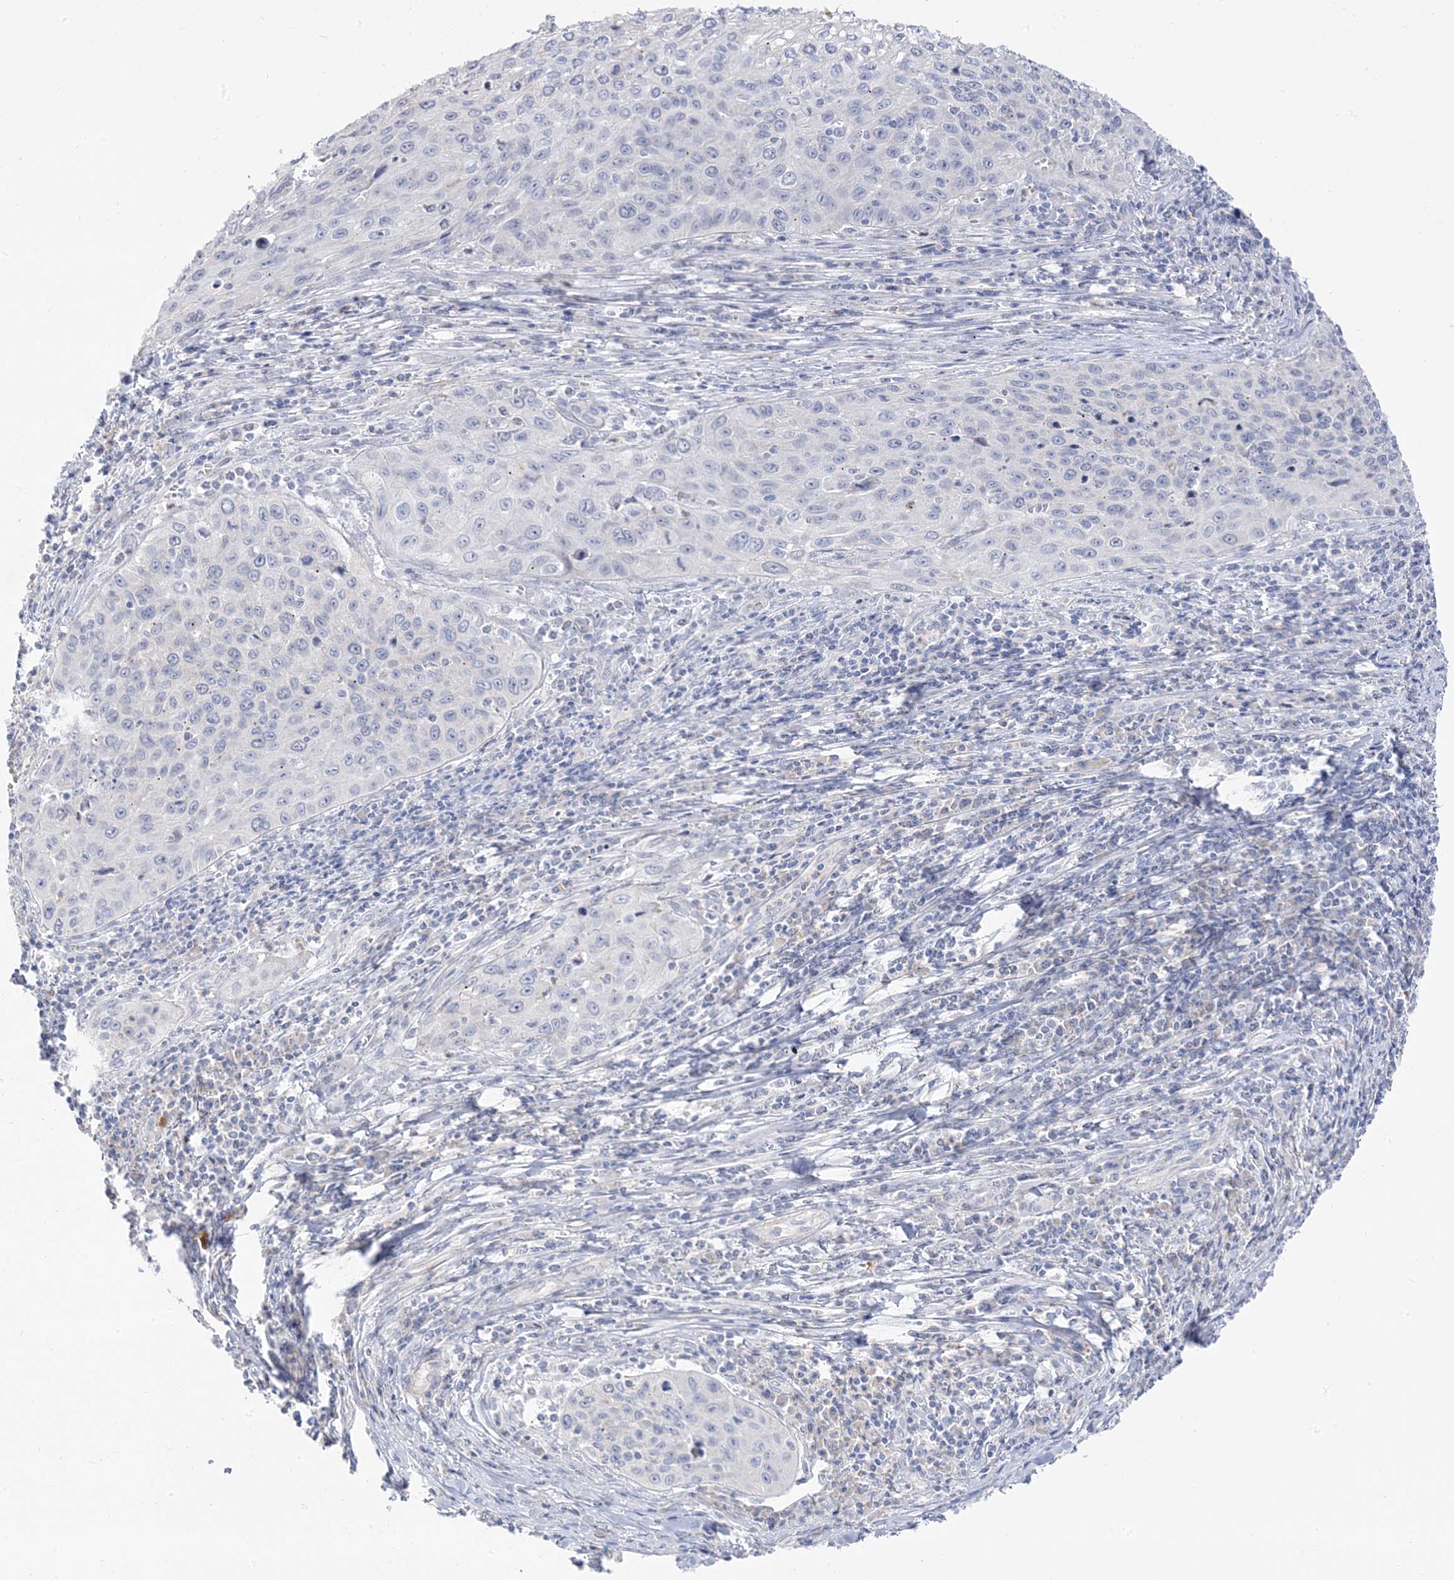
{"staining": {"intensity": "negative", "quantity": "none", "location": "none"}, "tissue": "cervical cancer", "cell_type": "Tumor cells", "image_type": "cancer", "snomed": [{"axis": "morphology", "description": "Squamous cell carcinoma, NOS"}, {"axis": "topography", "description": "Cervix"}], "caption": "A high-resolution photomicrograph shows immunohistochemistry (IHC) staining of squamous cell carcinoma (cervical), which demonstrates no significant staining in tumor cells.", "gene": "TRANK1", "patient": {"sex": "female", "age": 32}}